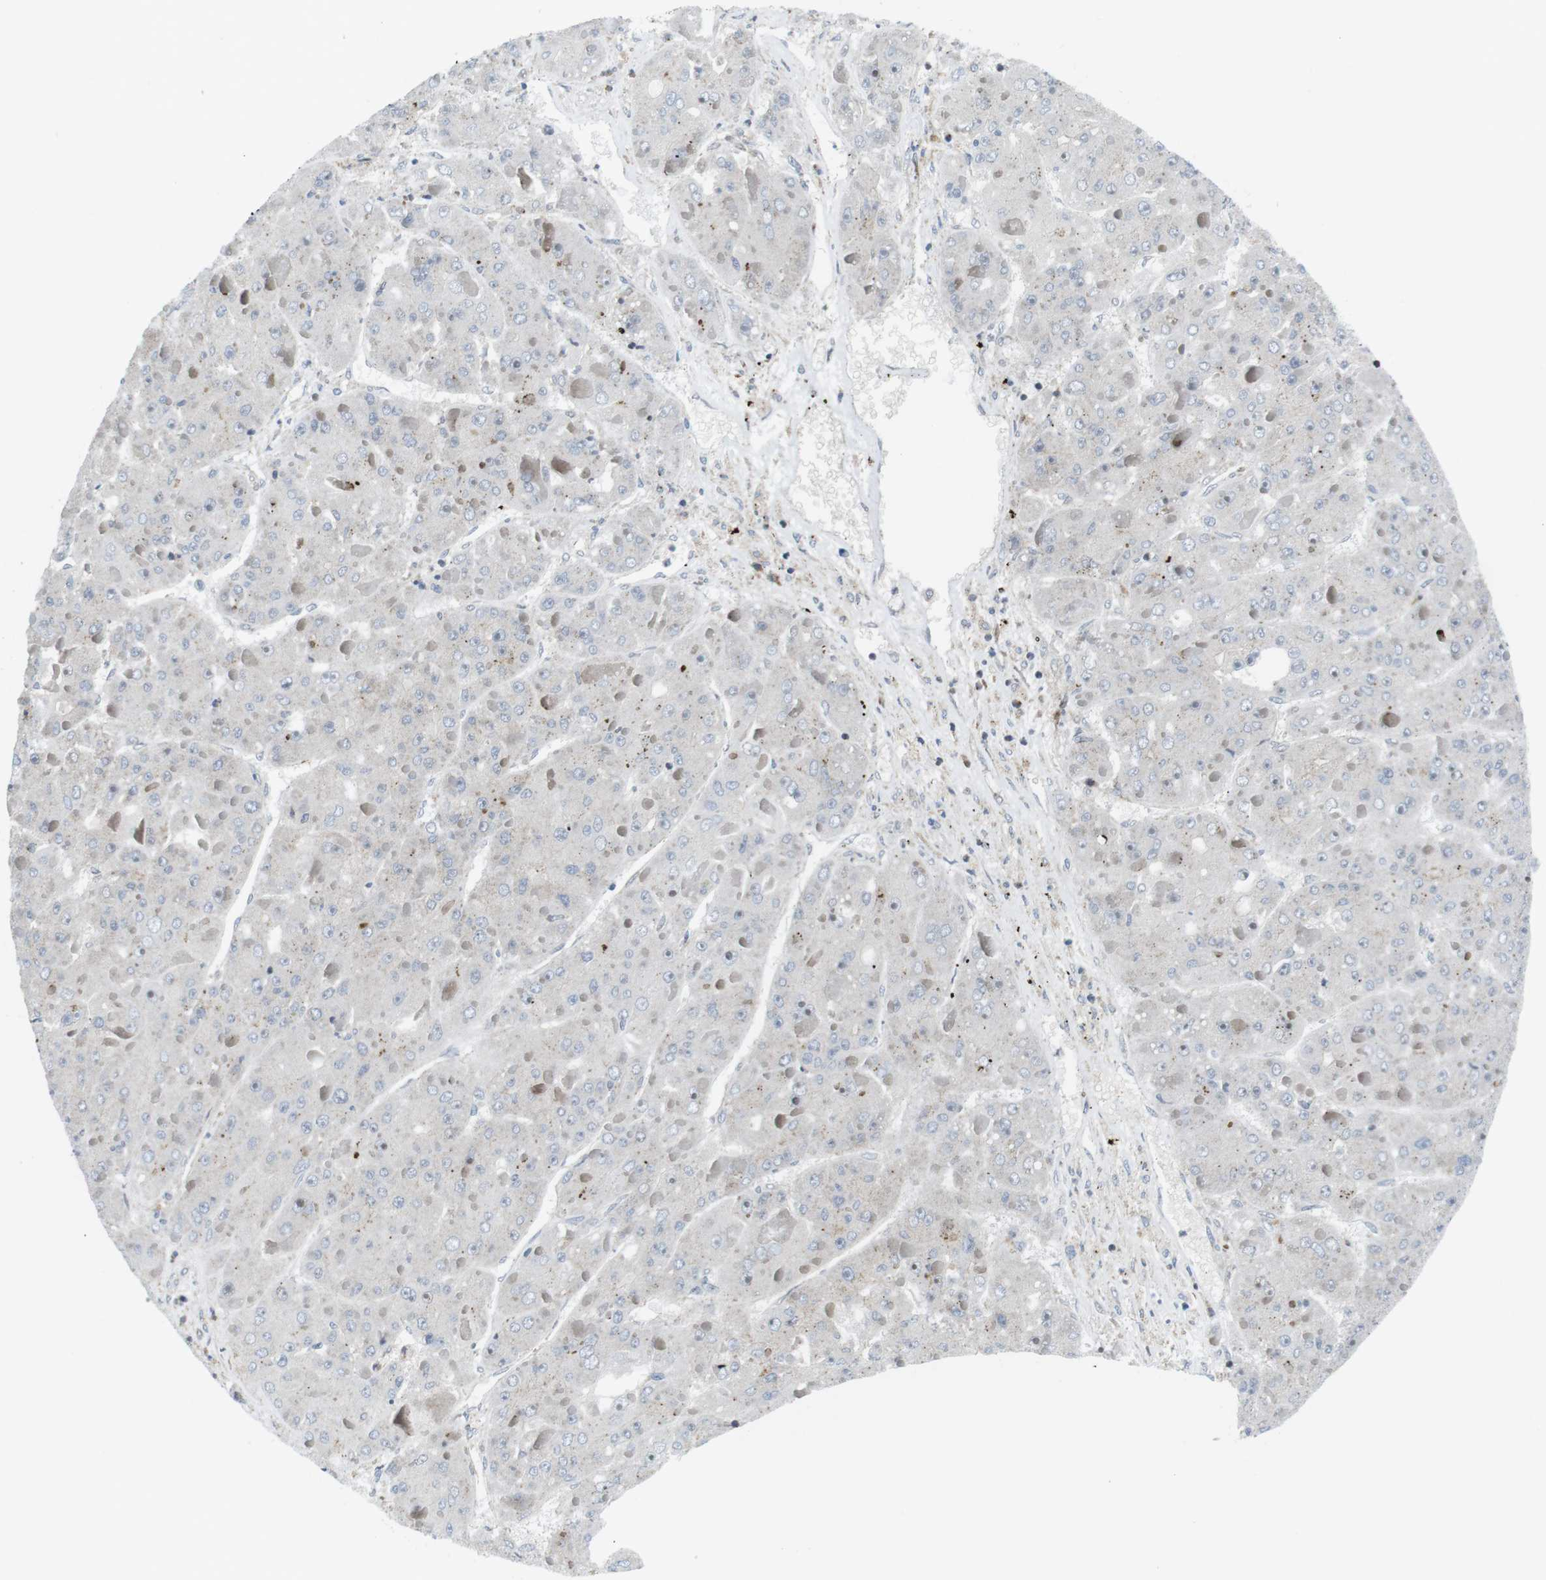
{"staining": {"intensity": "negative", "quantity": "none", "location": "none"}, "tissue": "liver cancer", "cell_type": "Tumor cells", "image_type": "cancer", "snomed": [{"axis": "morphology", "description": "Carcinoma, Hepatocellular, NOS"}, {"axis": "topography", "description": "Liver"}], "caption": "High magnification brightfield microscopy of liver cancer (hepatocellular carcinoma) stained with DAB (3,3'-diaminobenzidine) (brown) and counterstained with hematoxylin (blue): tumor cells show no significant expression. (DAB immunohistochemistry, high magnification).", "gene": "CUL7", "patient": {"sex": "female", "age": 73}}